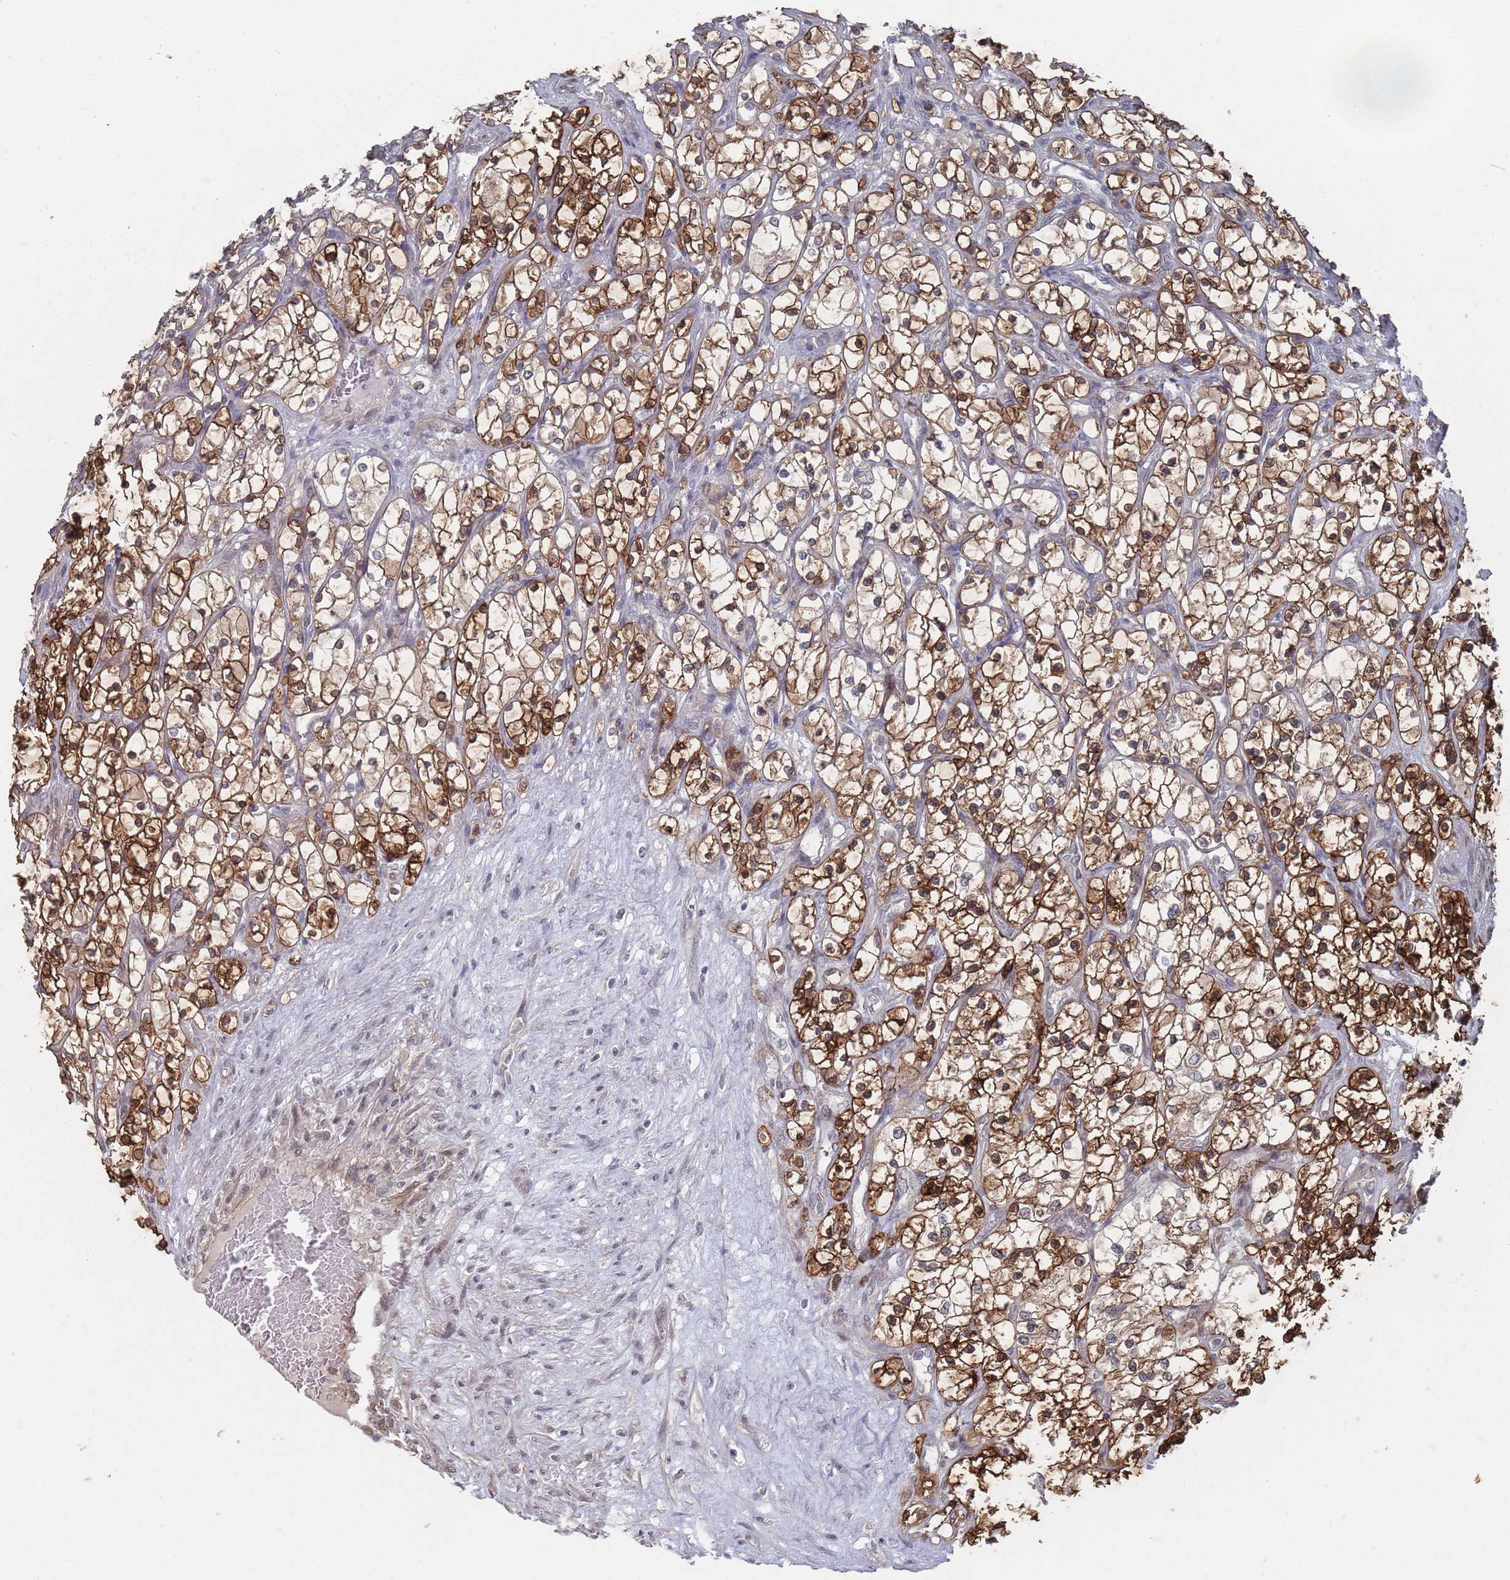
{"staining": {"intensity": "strong", "quantity": "25%-75%", "location": "cytoplasmic/membranous"}, "tissue": "renal cancer", "cell_type": "Tumor cells", "image_type": "cancer", "snomed": [{"axis": "morphology", "description": "Adenocarcinoma, NOS"}, {"axis": "topography", "description": "Kidney"}], "caption": "Protein expression analysis of human renal cancer reveals strong cytoplasmic/membranous positivity in approximately 25%-75% of tumor cells.", "gene": "DGKD", "patient": {"sex": "female", "age": 69}}